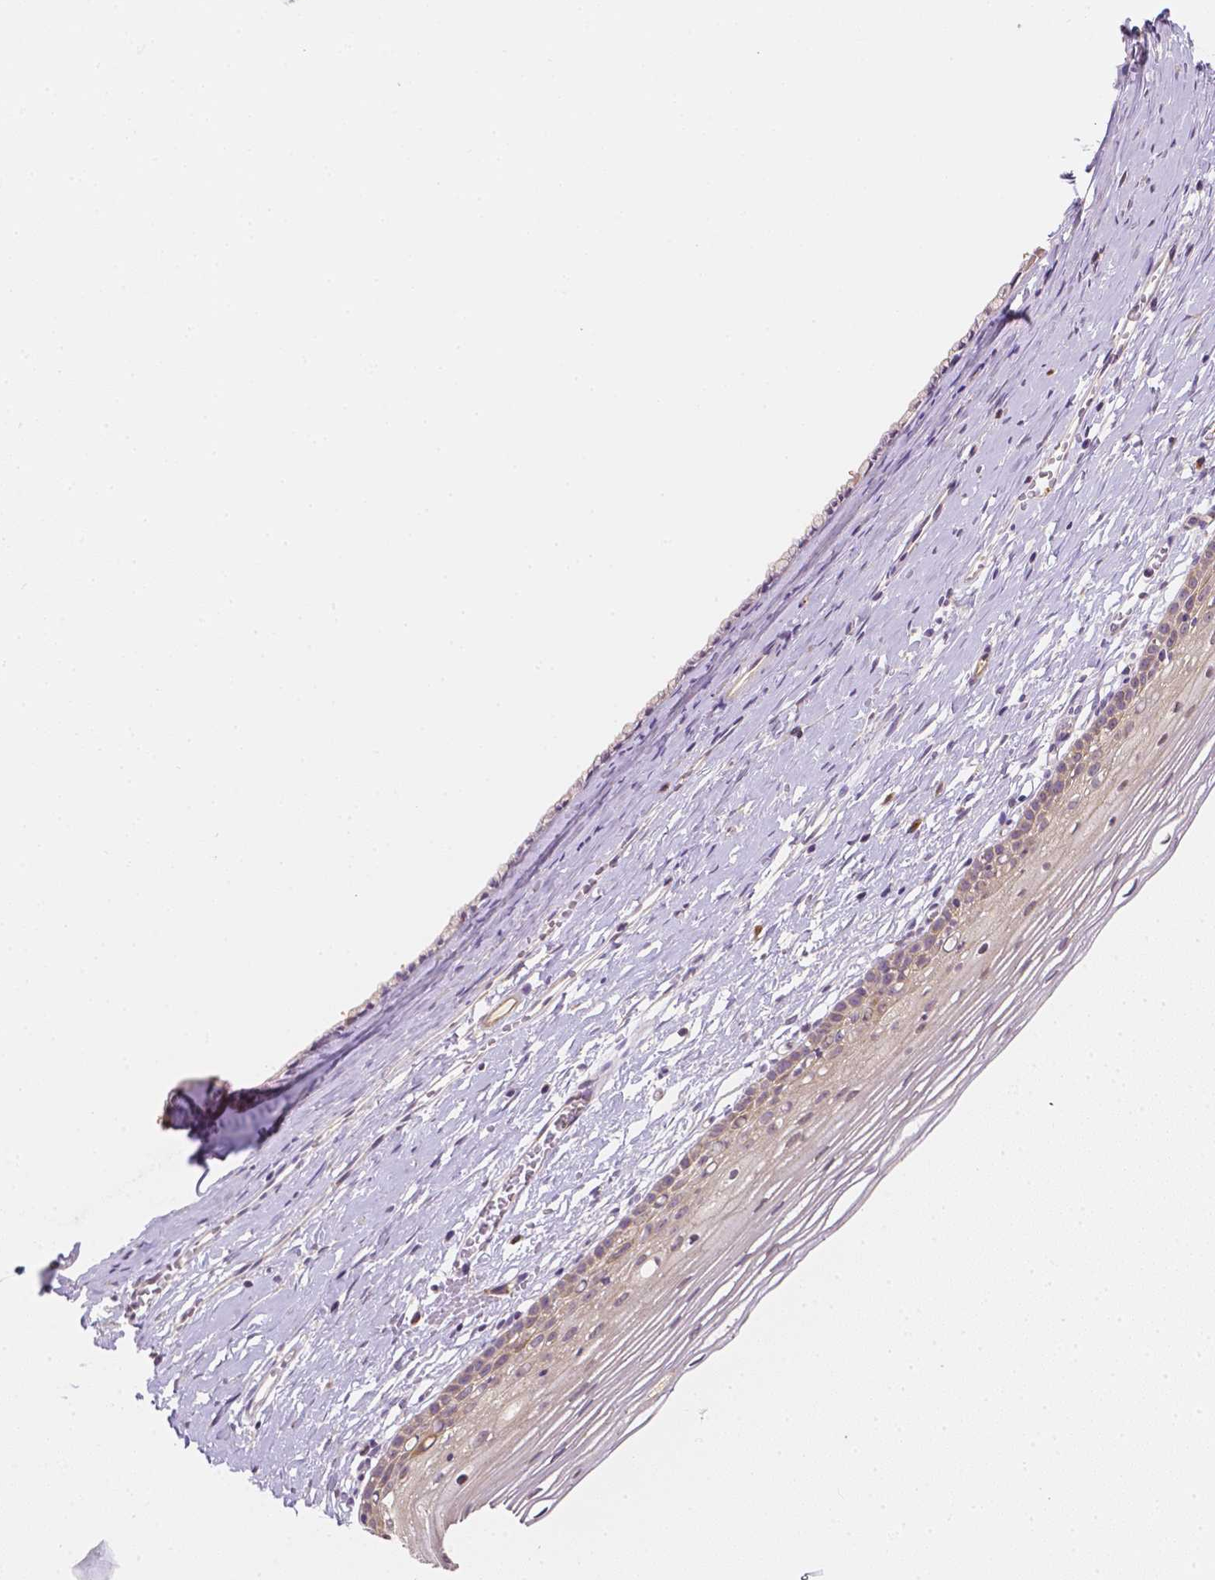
{"staining": {"intensity": "weak", "quantity": "<25%", "location": "cytoplasmic/membranous"}, "tissue": "cervix", "cell_type": "Glandular cells", "image_type": "normal", "snomed": [{"axis": "morphology", "description": "Normal tissue, NOS"}, {"axis": "topography", "description": "Cervix"}], "caption": "This is a photomicrograph of immunohistochemistry (IHC) staining of unremarkable cervix, which shows no positivity in glandular cells.", "gene": "C10orf67", "patient": {"sex": "female", "age": 40}}